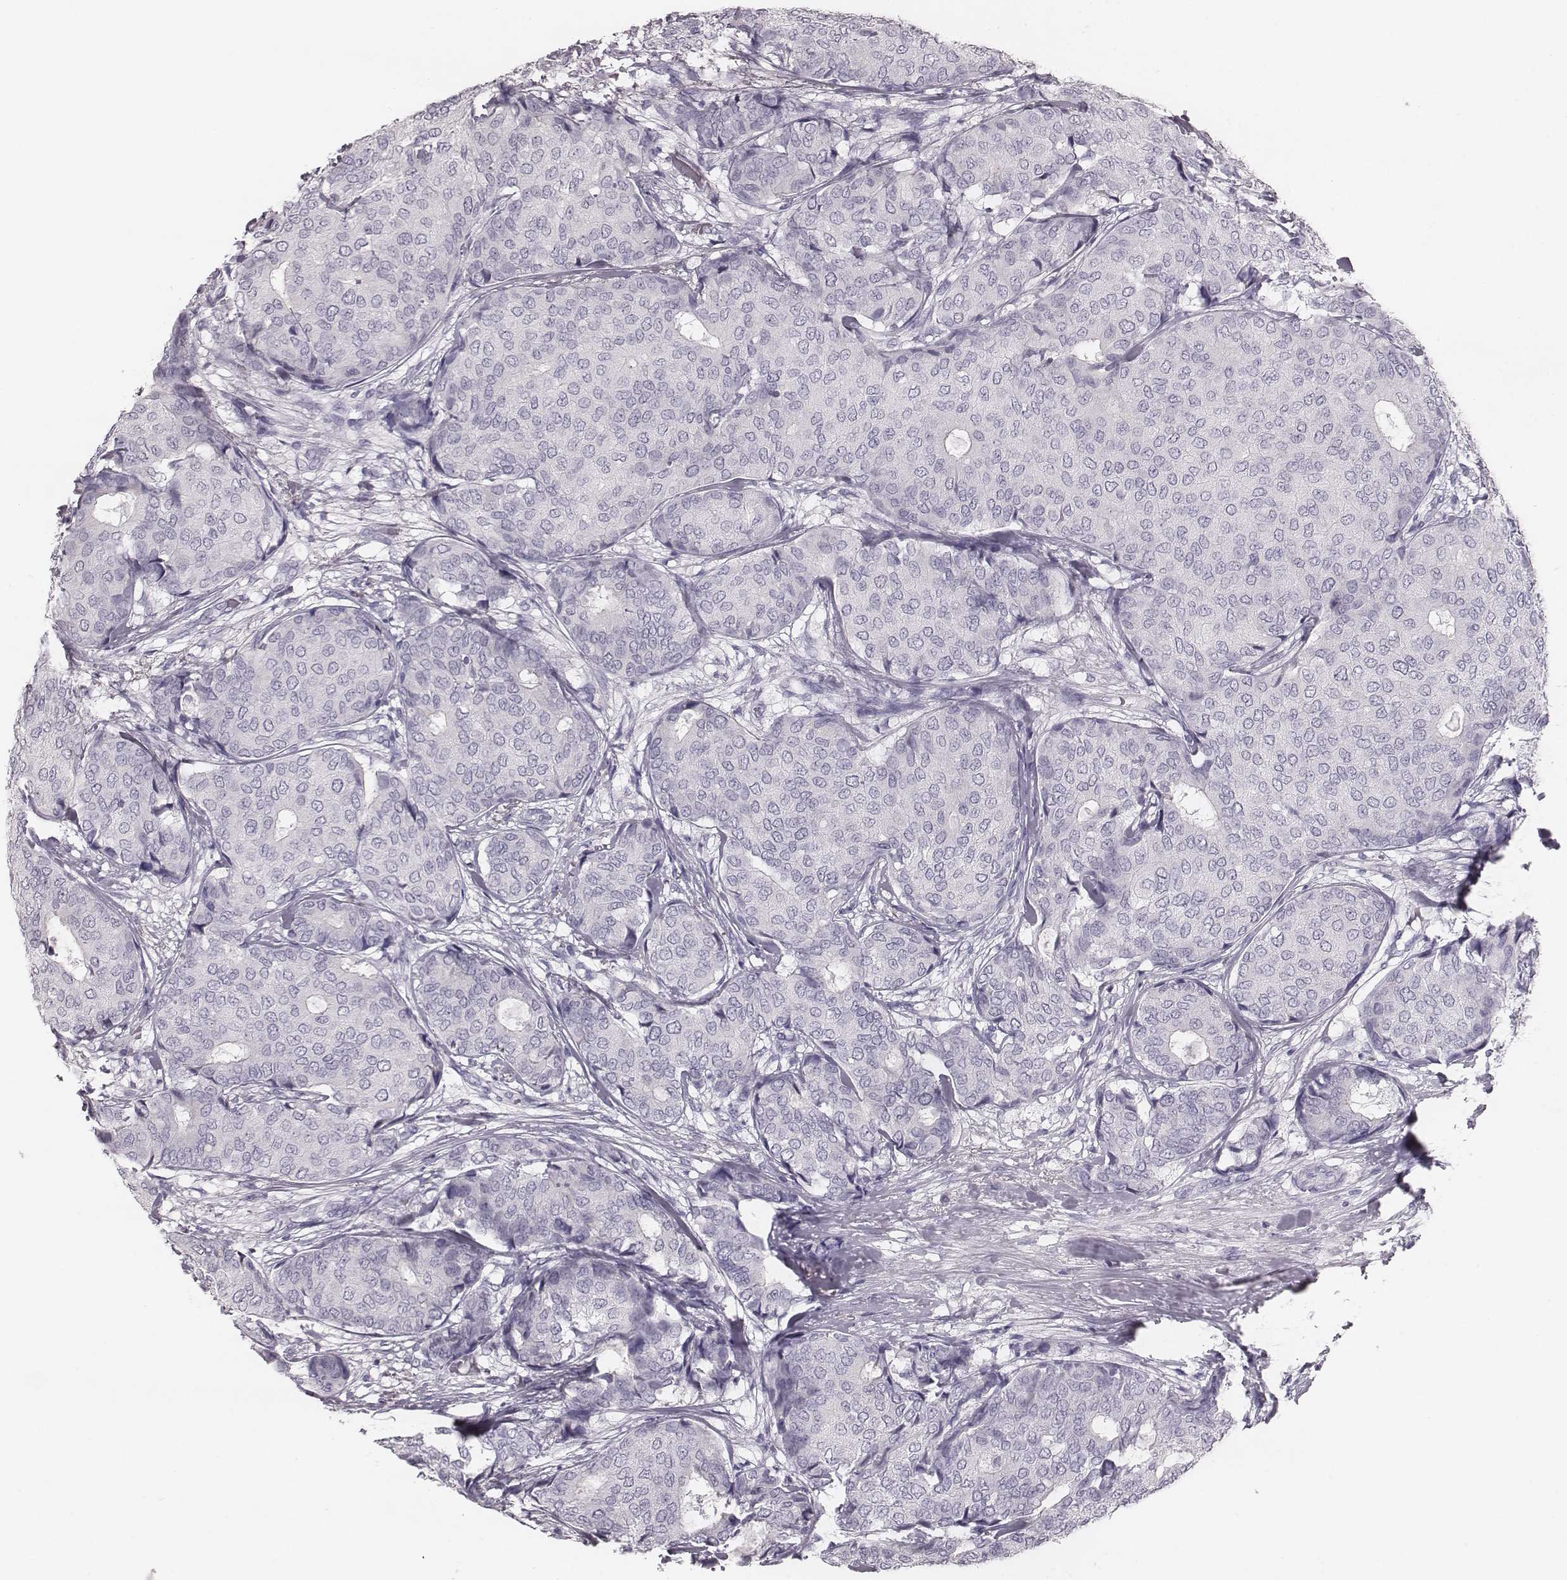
{"staining": {"intensity": "negative", "quantity": "none", "location": "none"}, "tissue": "breast cancer", "cell_type": "Tumor cells", "image_type": "cancer", "snomed": [{"axis": "morphology", "description": "Duct carcinoma"}, {"axis": "topography", "description": "Breast"}], "caption": "This is a histopathology image of IHC staining of breast cancer (infiltrating ductal carcinoma), which shows no staining in tumor cells. (Brightfield microscopy of DAB (3,3'-diaminobenzidine) immunohistochemistry at high magnification).", "gene": "KRT74", "patient": {"sex": "female", "age": 75}}